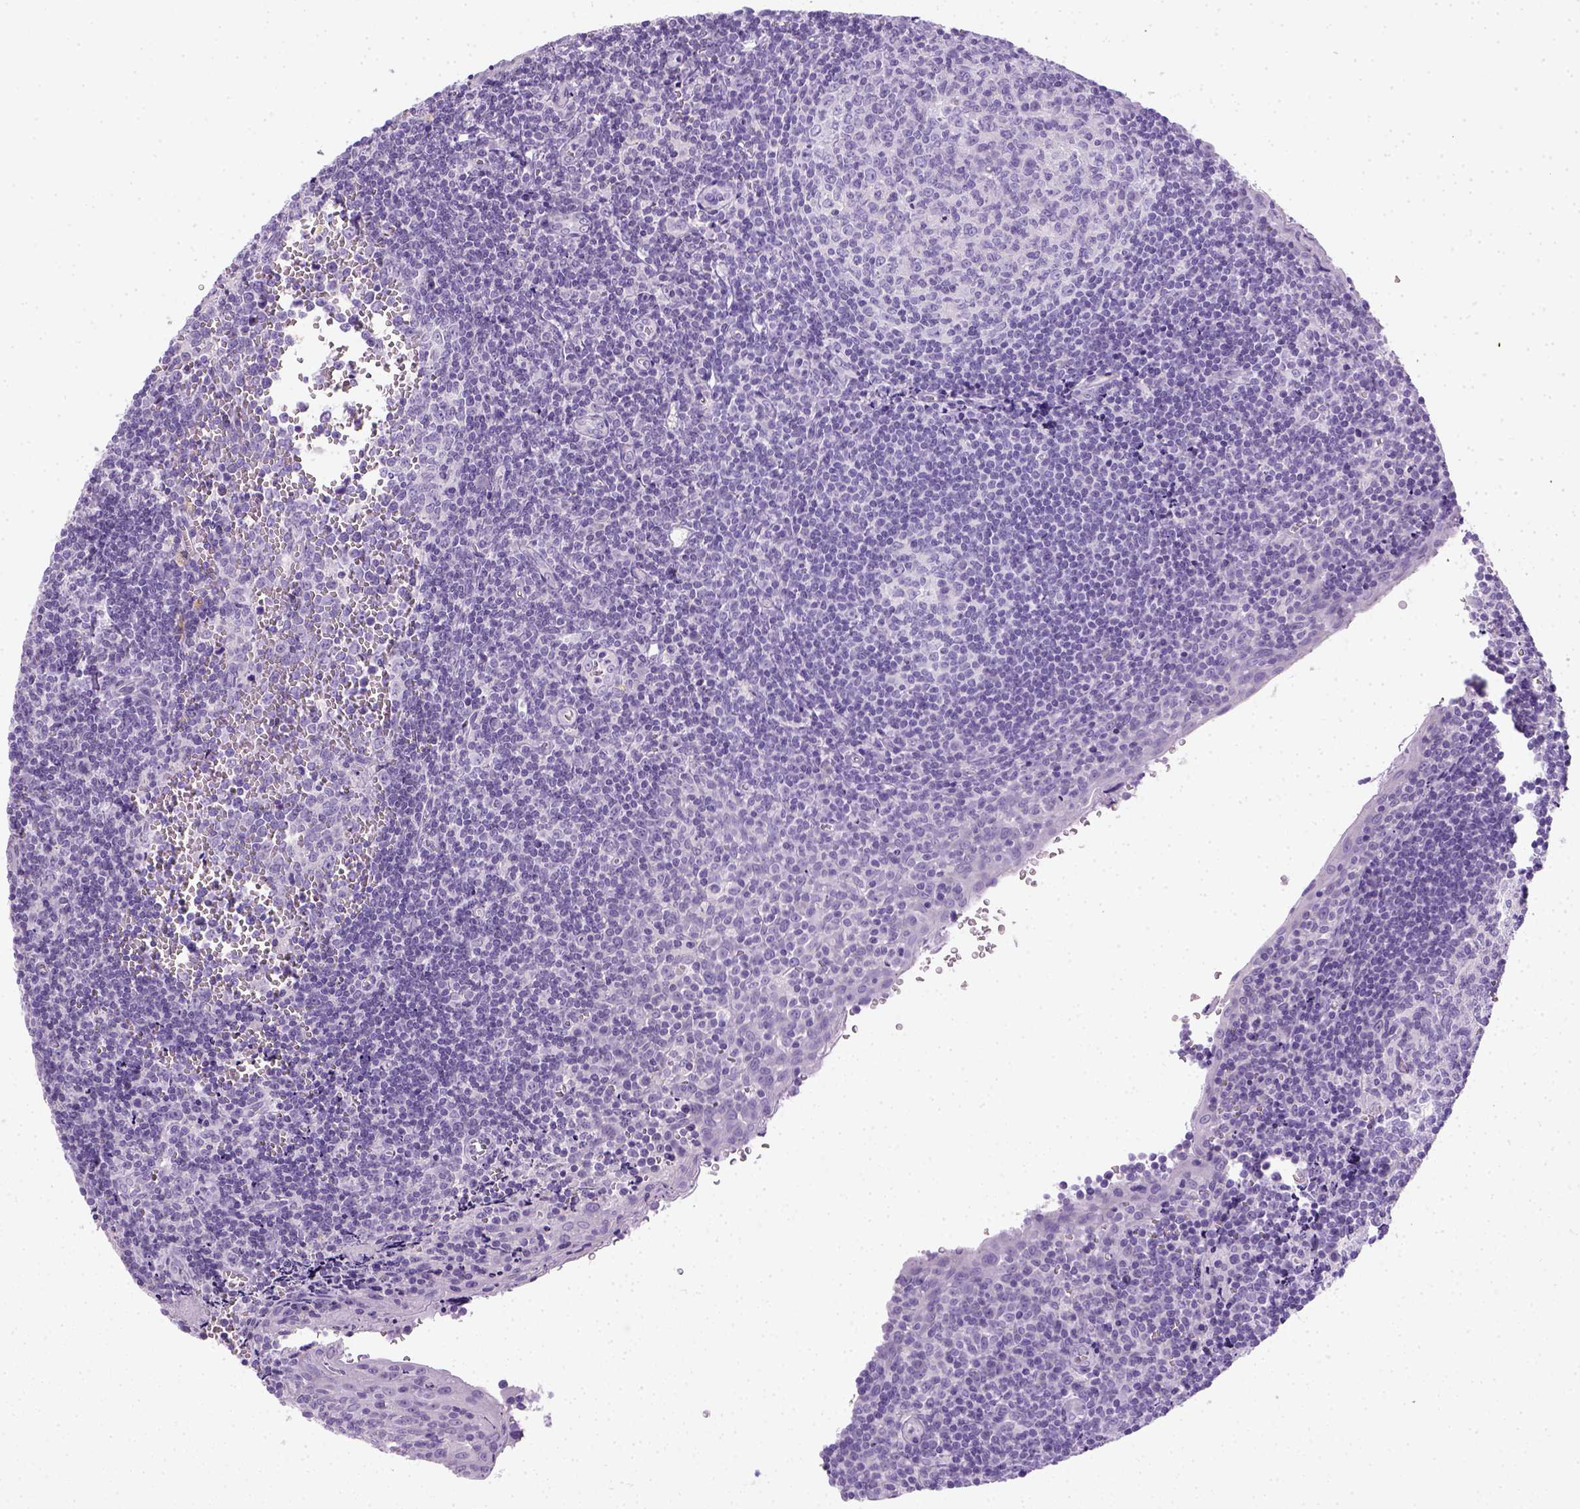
{"staining": {"intensity": "negative", "quantity": "none", "location": "none"}, "tissue": "tonsil", "cell_type": "Germinal center cells", "image_type": "normal", "snomed": [{"axis": "morphology", "description": "Normal tissue, NOS"}, {"axis": "morphology", "description": "Inflammation, NOS"}, {"axis": "topography", "description": "Tonsil"}], "caption": "Tonsil stained for a protein using immunohistochemistry (IHC) displays no expression germinal center cells.", "gene": "KRT71", "patient": {"sex": "female", "age": 31}}